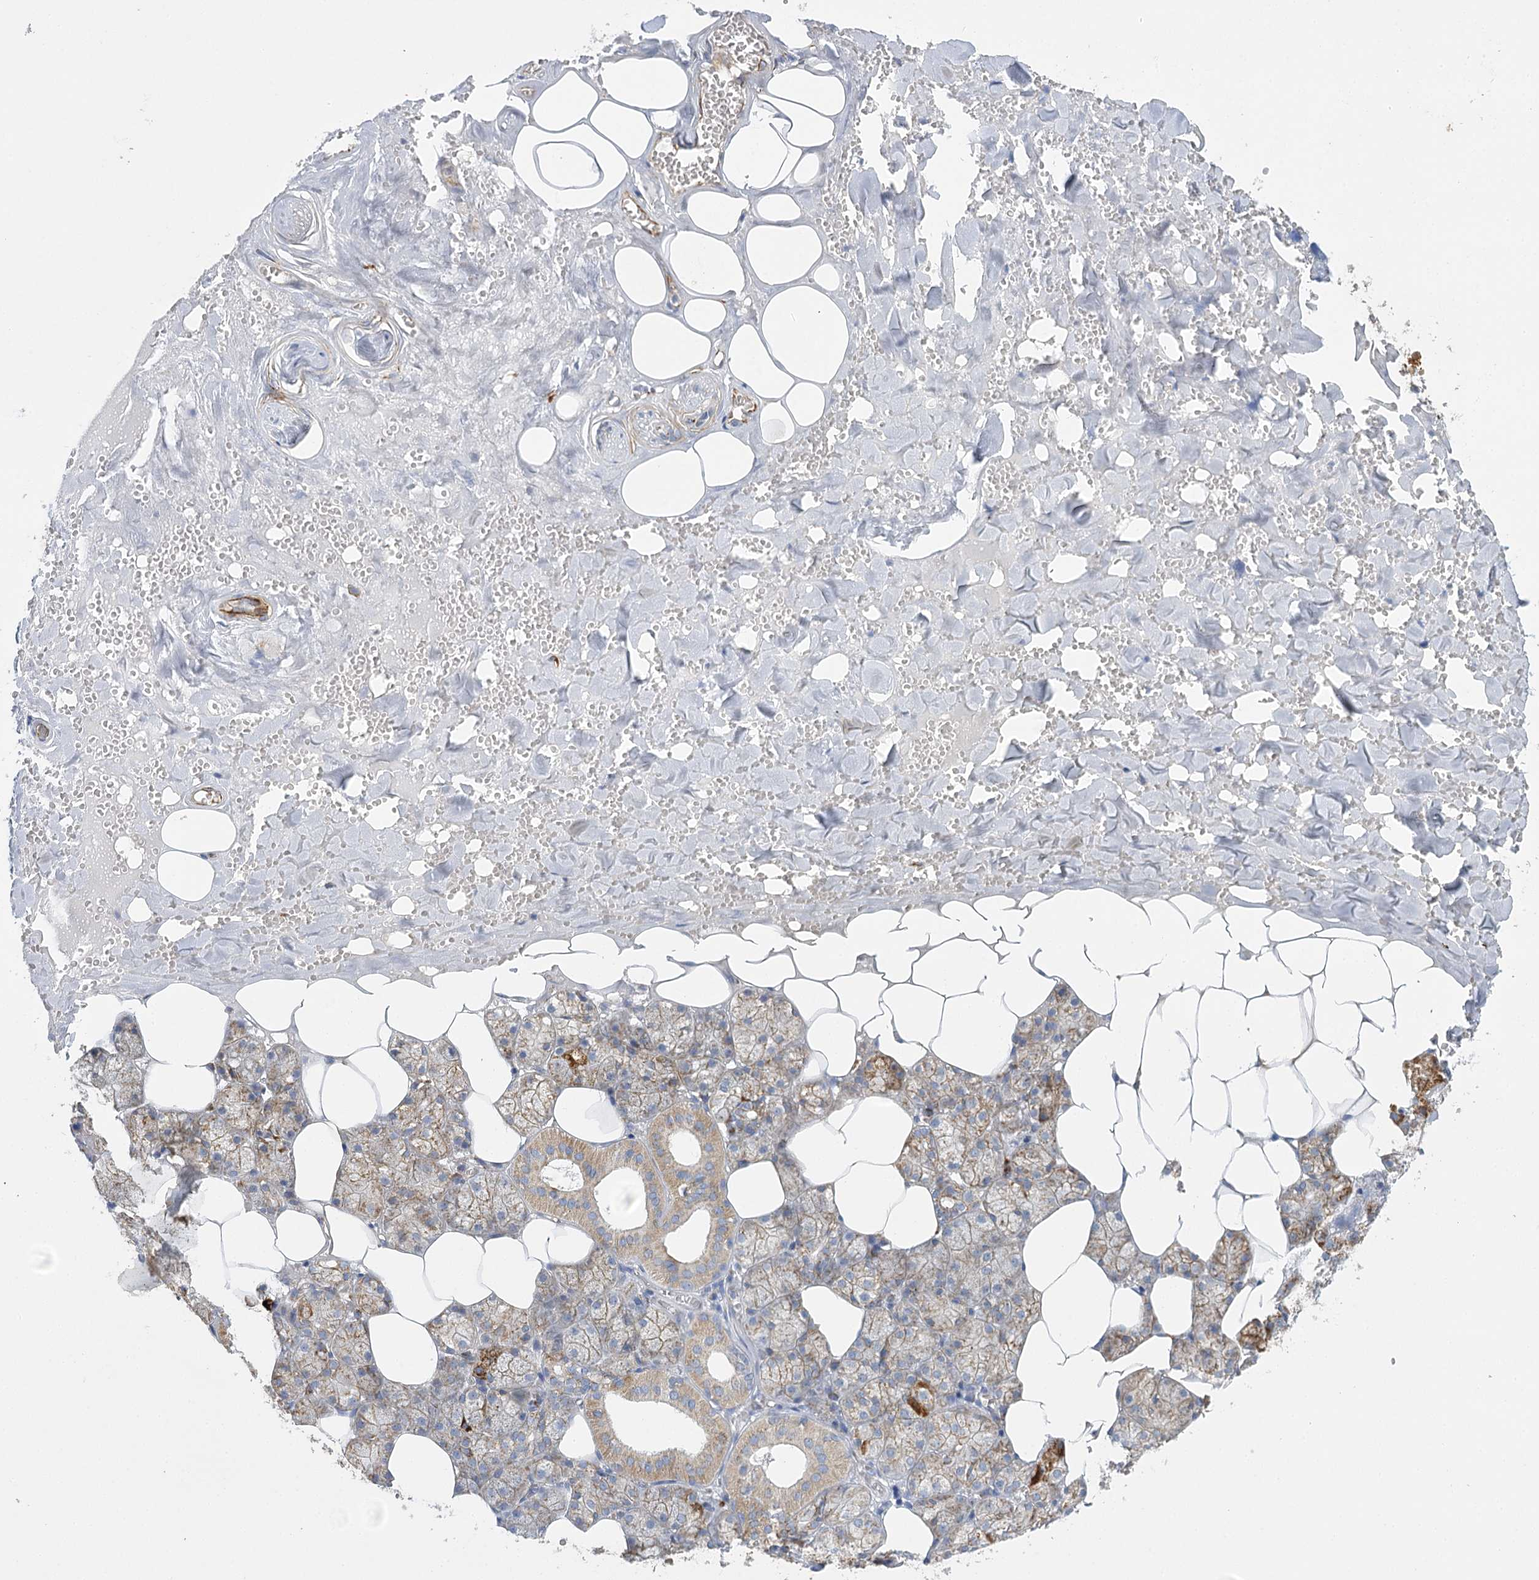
{"staining": {"intensity": "moderate", "quantity": ">75%", "location": "cytoplasmic/membranous"}, "tissue": "salivary gland", "cell_type": "Glandular cells", "image_type": "normal", "snomed": [{"axis": "morphology", "description": "Normal tissue, NOS"}, {"axis": "topography", "description": "Salivary gland"}], "caption": "DAB immunohistochemical staining of benign salivary gland exhibits moderate cytoplasmic/membranous protein expression in about >75% of glandular cells.", "gene": "DHTKD1", "patient": {"sex": "male", "age": 62}}